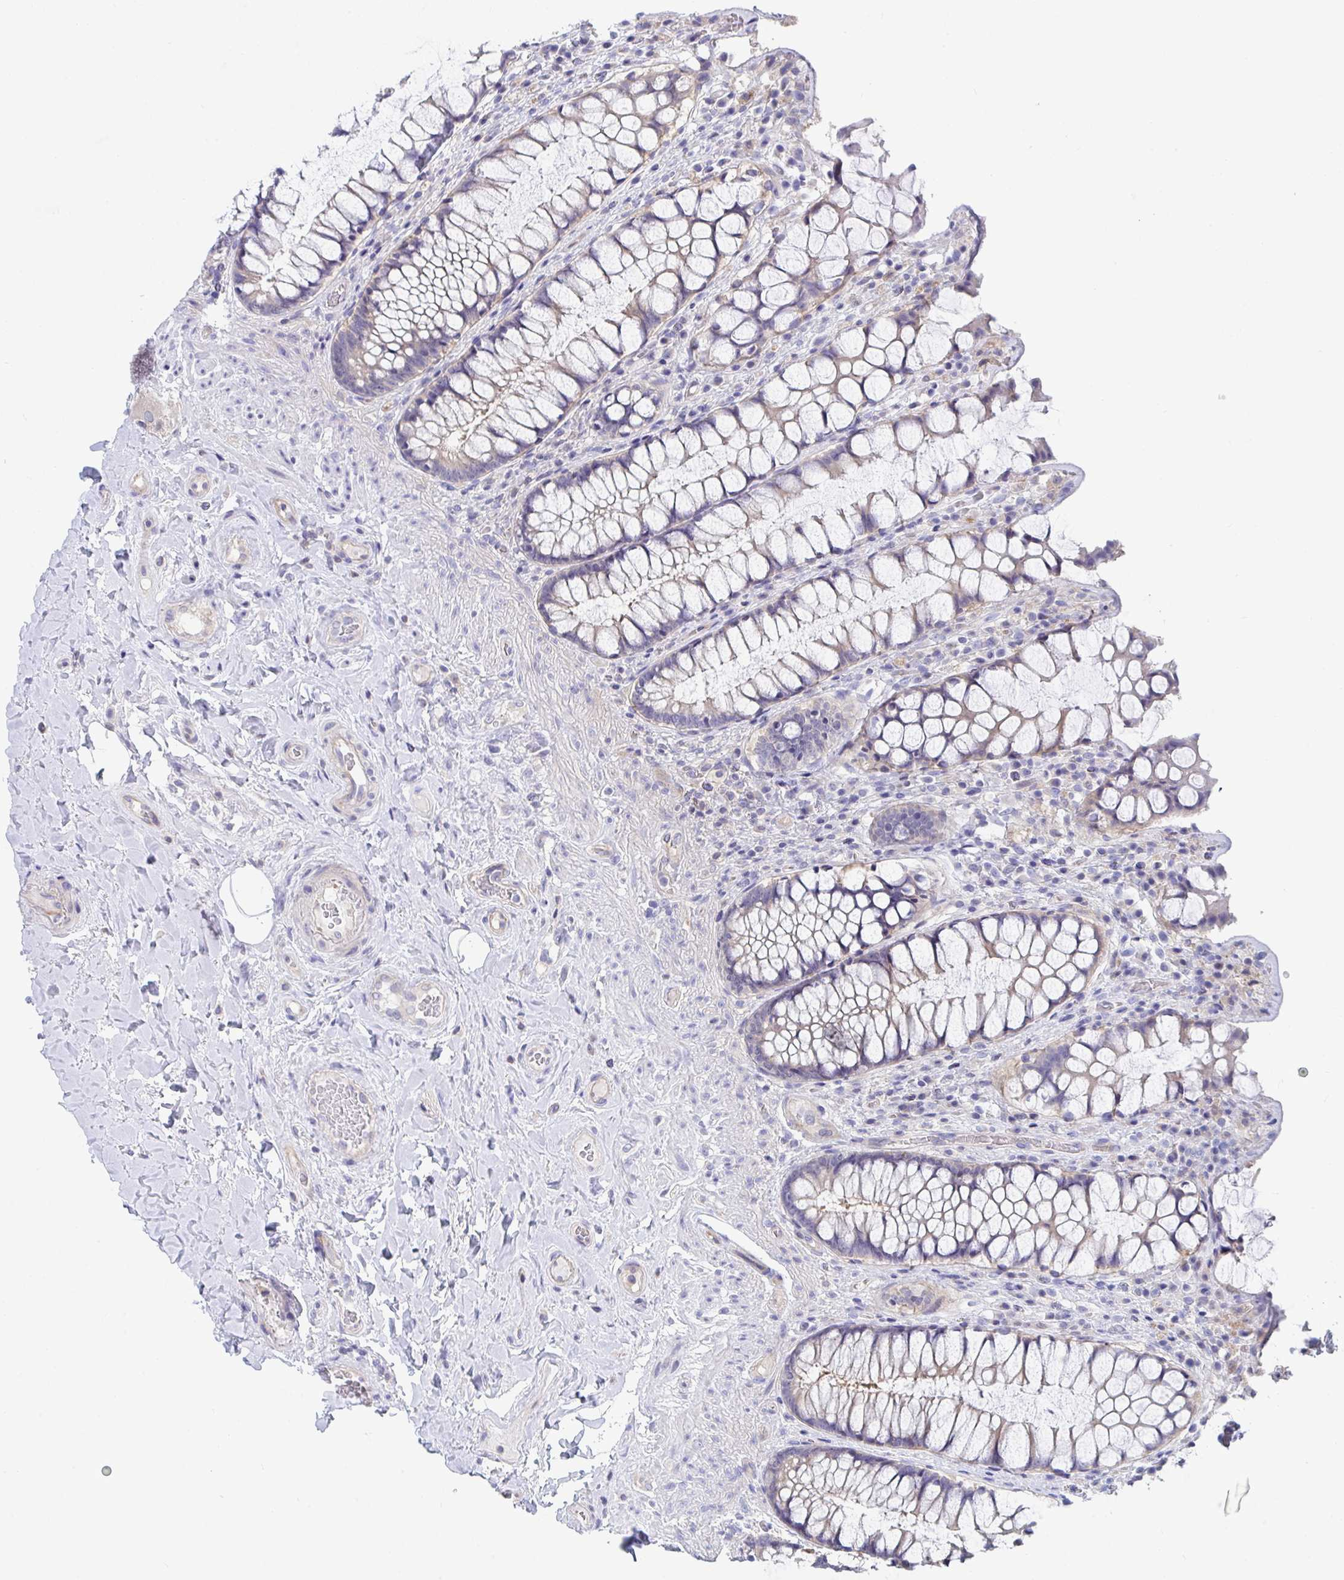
{"staining": {"intensity": "weak", "quantity": "25%-75%", "location": "cytoplasmic/membranous"}, "tissue": "rectum", "cell_type": "Glandular cells", "image_type": "normal", "snomed": [{"axis": "morphology", "description": "Normal tissue, NOS"}, {"axis": "topography", "description": "Rectum"}], "caption": "Glandular cells demonstrate low levels of weak cytoplasmic/membranous expression in approximately 25%-75% of cells in unremarkable human rectum. (DAB (3,3'-diaminobenzidine) = brown stain, brightfield microscopy at high magnification).", "gene": "P2RX3", "patient": {"sex": "female", "age": 58}}